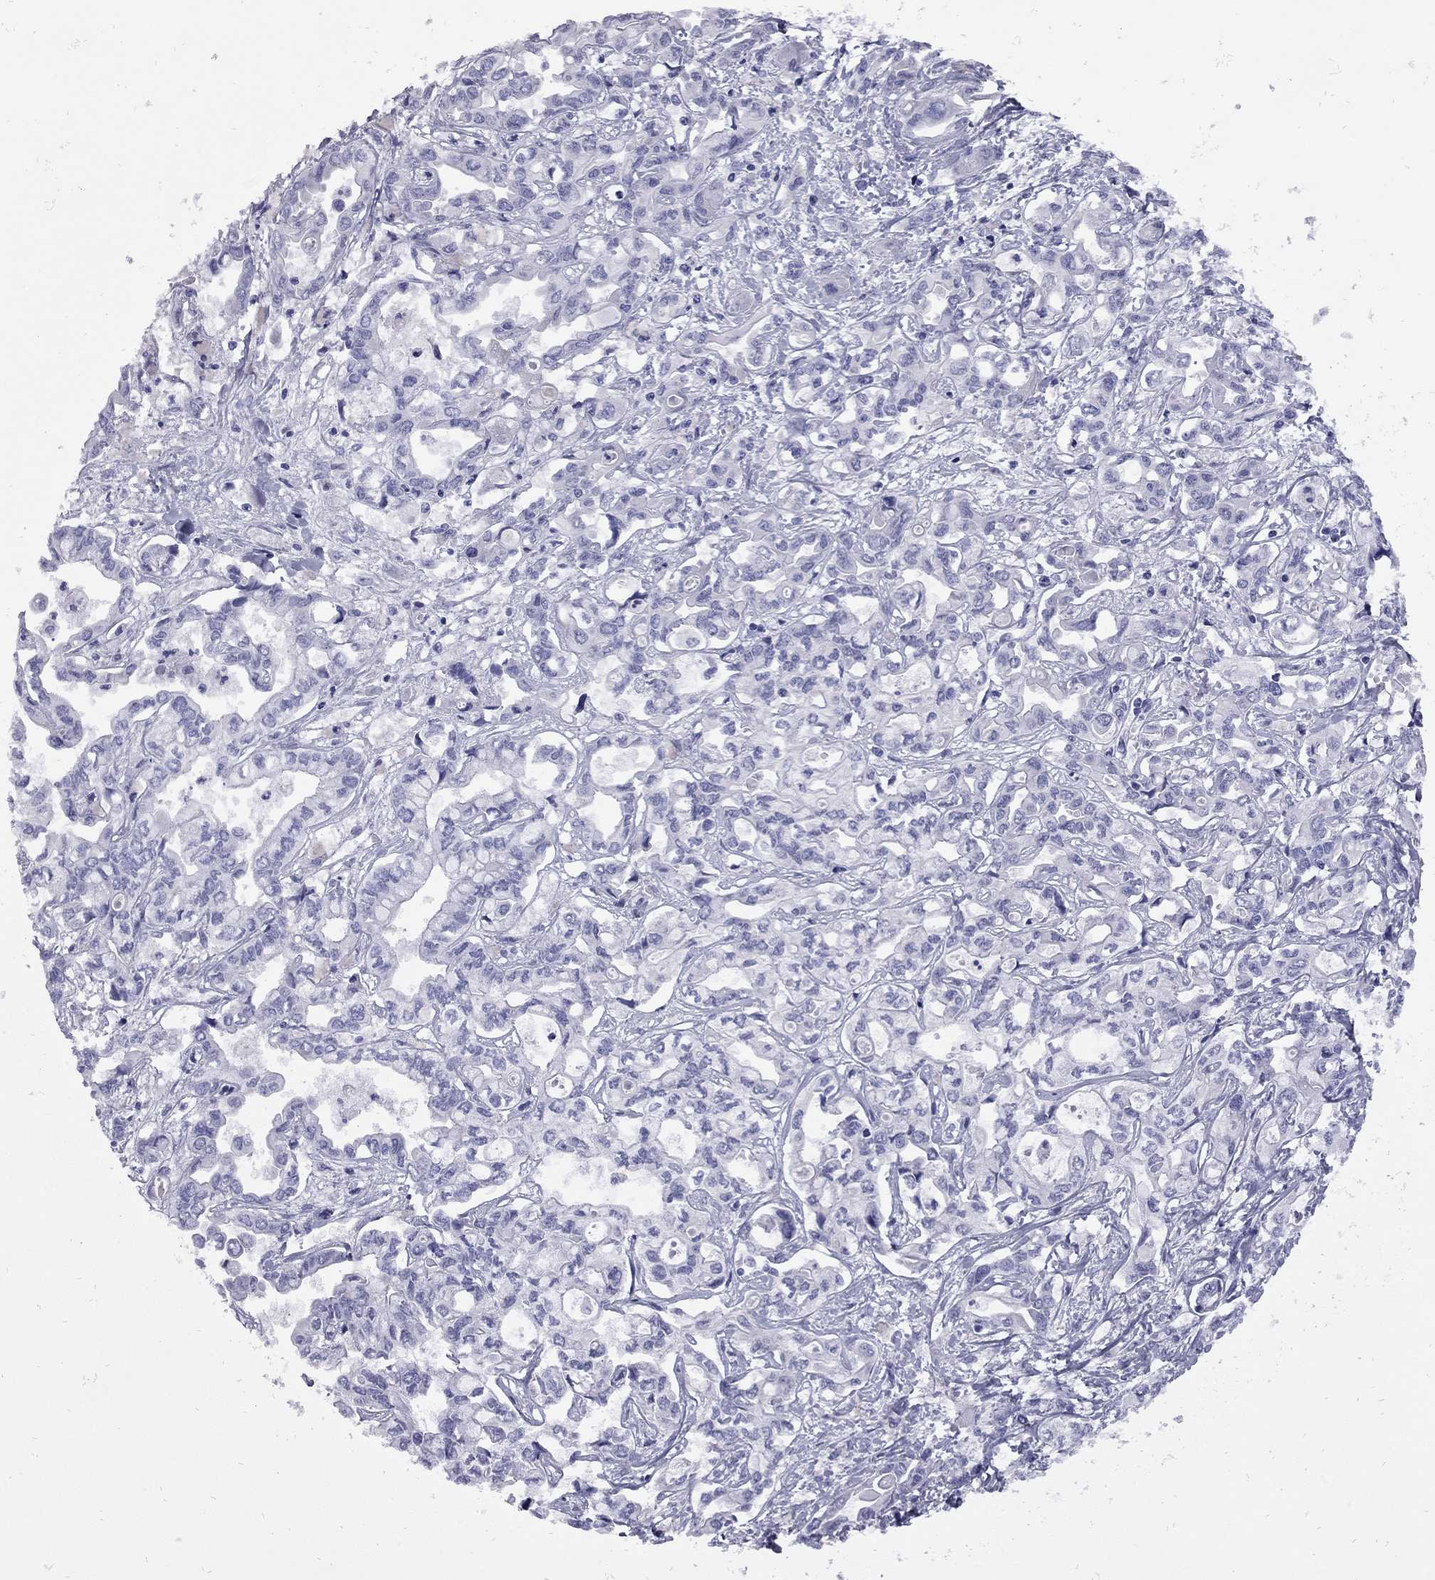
{"staining": {"intensity": "negative", "quantity": "none", "location": "none"}, "tissue": "liver cancer", "cell_type": "Tumor cells", "image_type": "cancer", "snomed": [{"axis": "morphology", "description": "Cholangiocarcinoma"}, {"axis": "topography", "description": "Liver"}], "caption": "High magnification brightfield microscopy of liver cancer (cholangiocarcinoma) stained with DAB (3,3'-diaminobenzidine) (brown) and counterstained with hematoxylin (blue): tumor cells show no significant staining.", "gene": "EPPIN", "patient": {"sex": "female", "age": 64}}